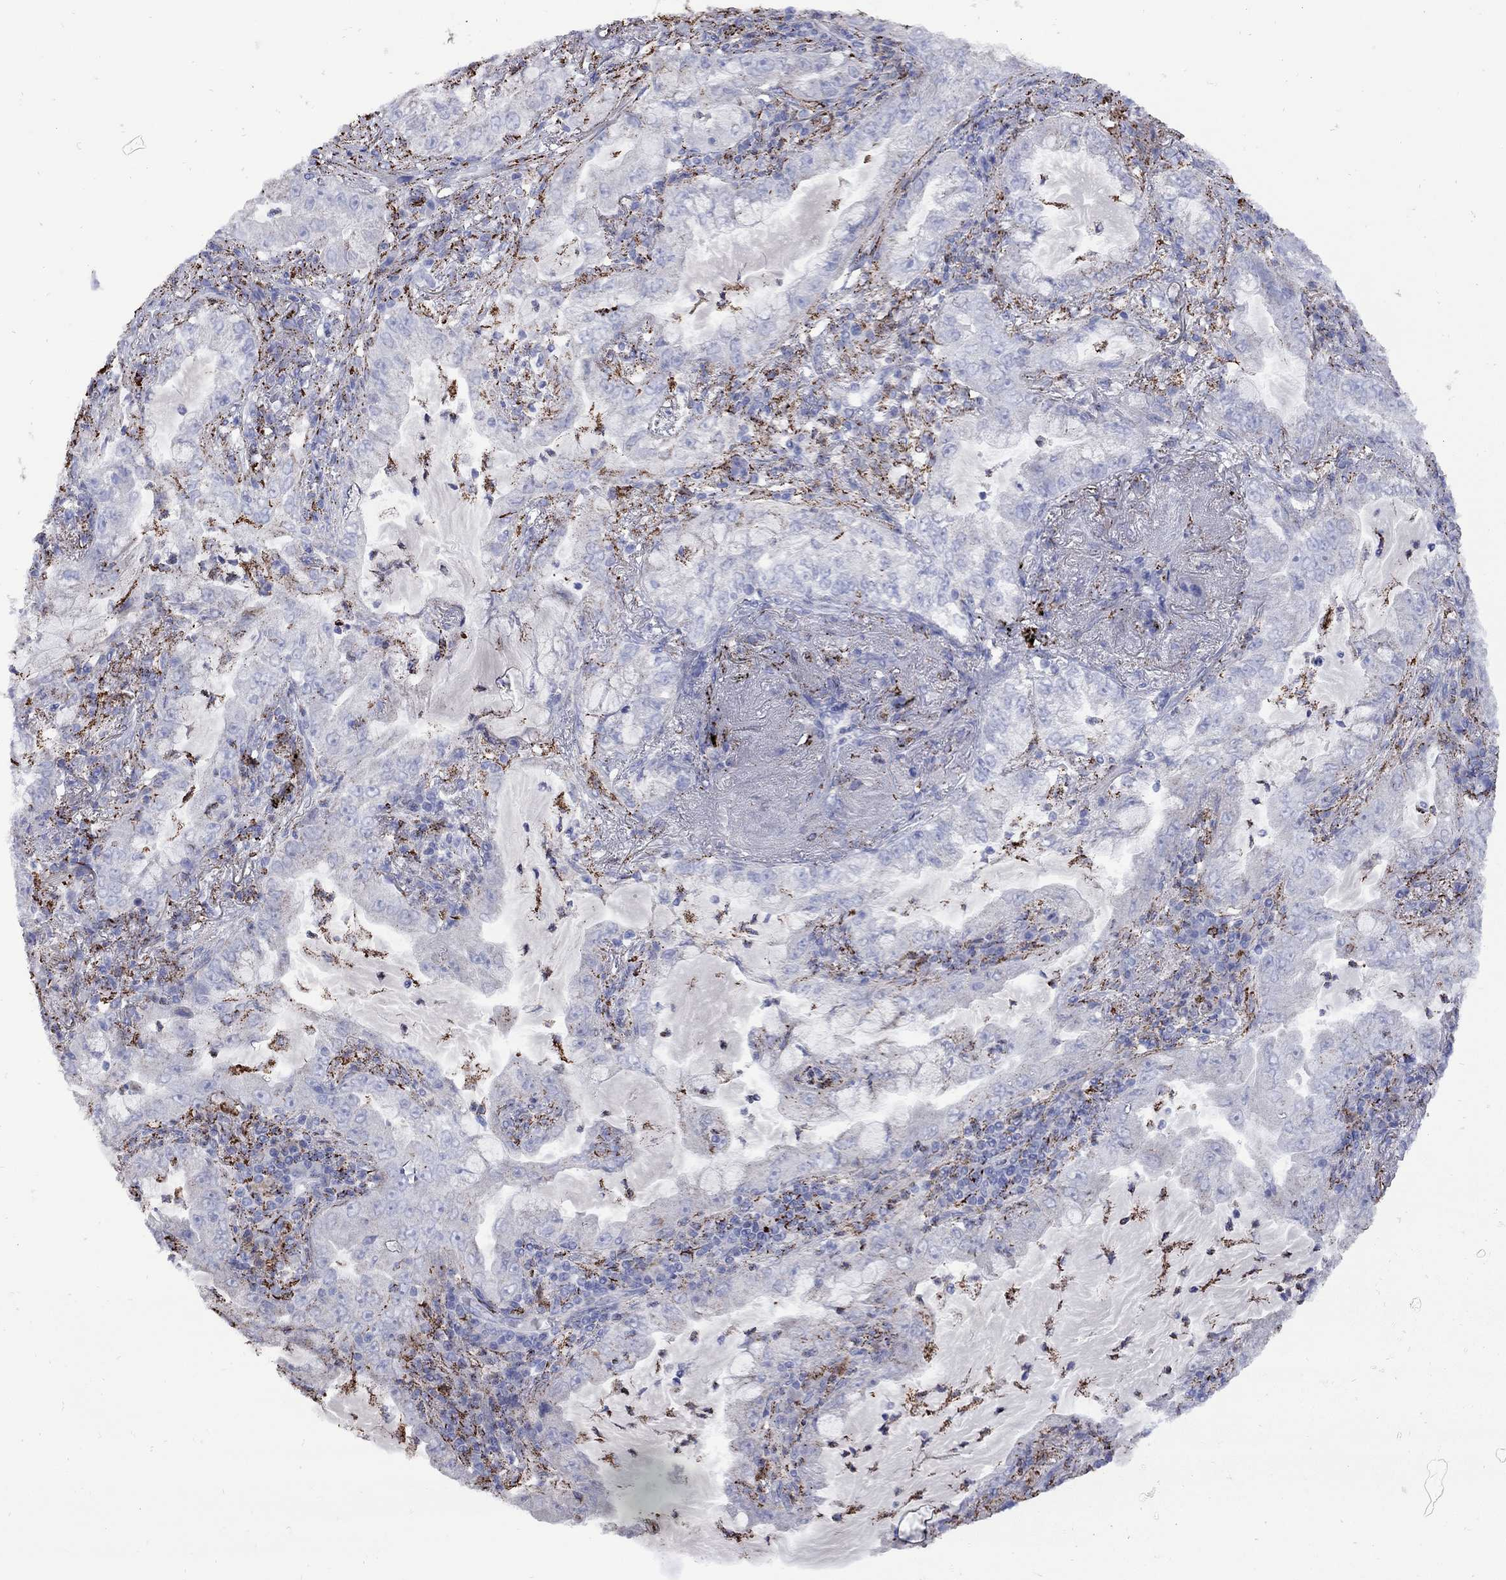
{"staining": {"intensity": "strong", "quantity": "<25%", "location": "cytoplasmic/membranous"}, "tissue": "lung cancer", "cell_type": "Tumor cells", "image_type": "cancer", "snomed": [{"axis": "morphology", "description": "Adenocarcinoma, NOS"}, {"axis": "topography", "description": "Lung"}], "caption": "Adenocarcinoma (lung) was stained to show a protein in brown. There is medium levels of strong cytoplasmic/membranous positivity in about <25% of tumor cells. Immunohistochemistry stains the protein of interest in brown and the nuclei are stained blue.", "gene": "SESTD1", "patient": {"sex": "female", "age": 73}}